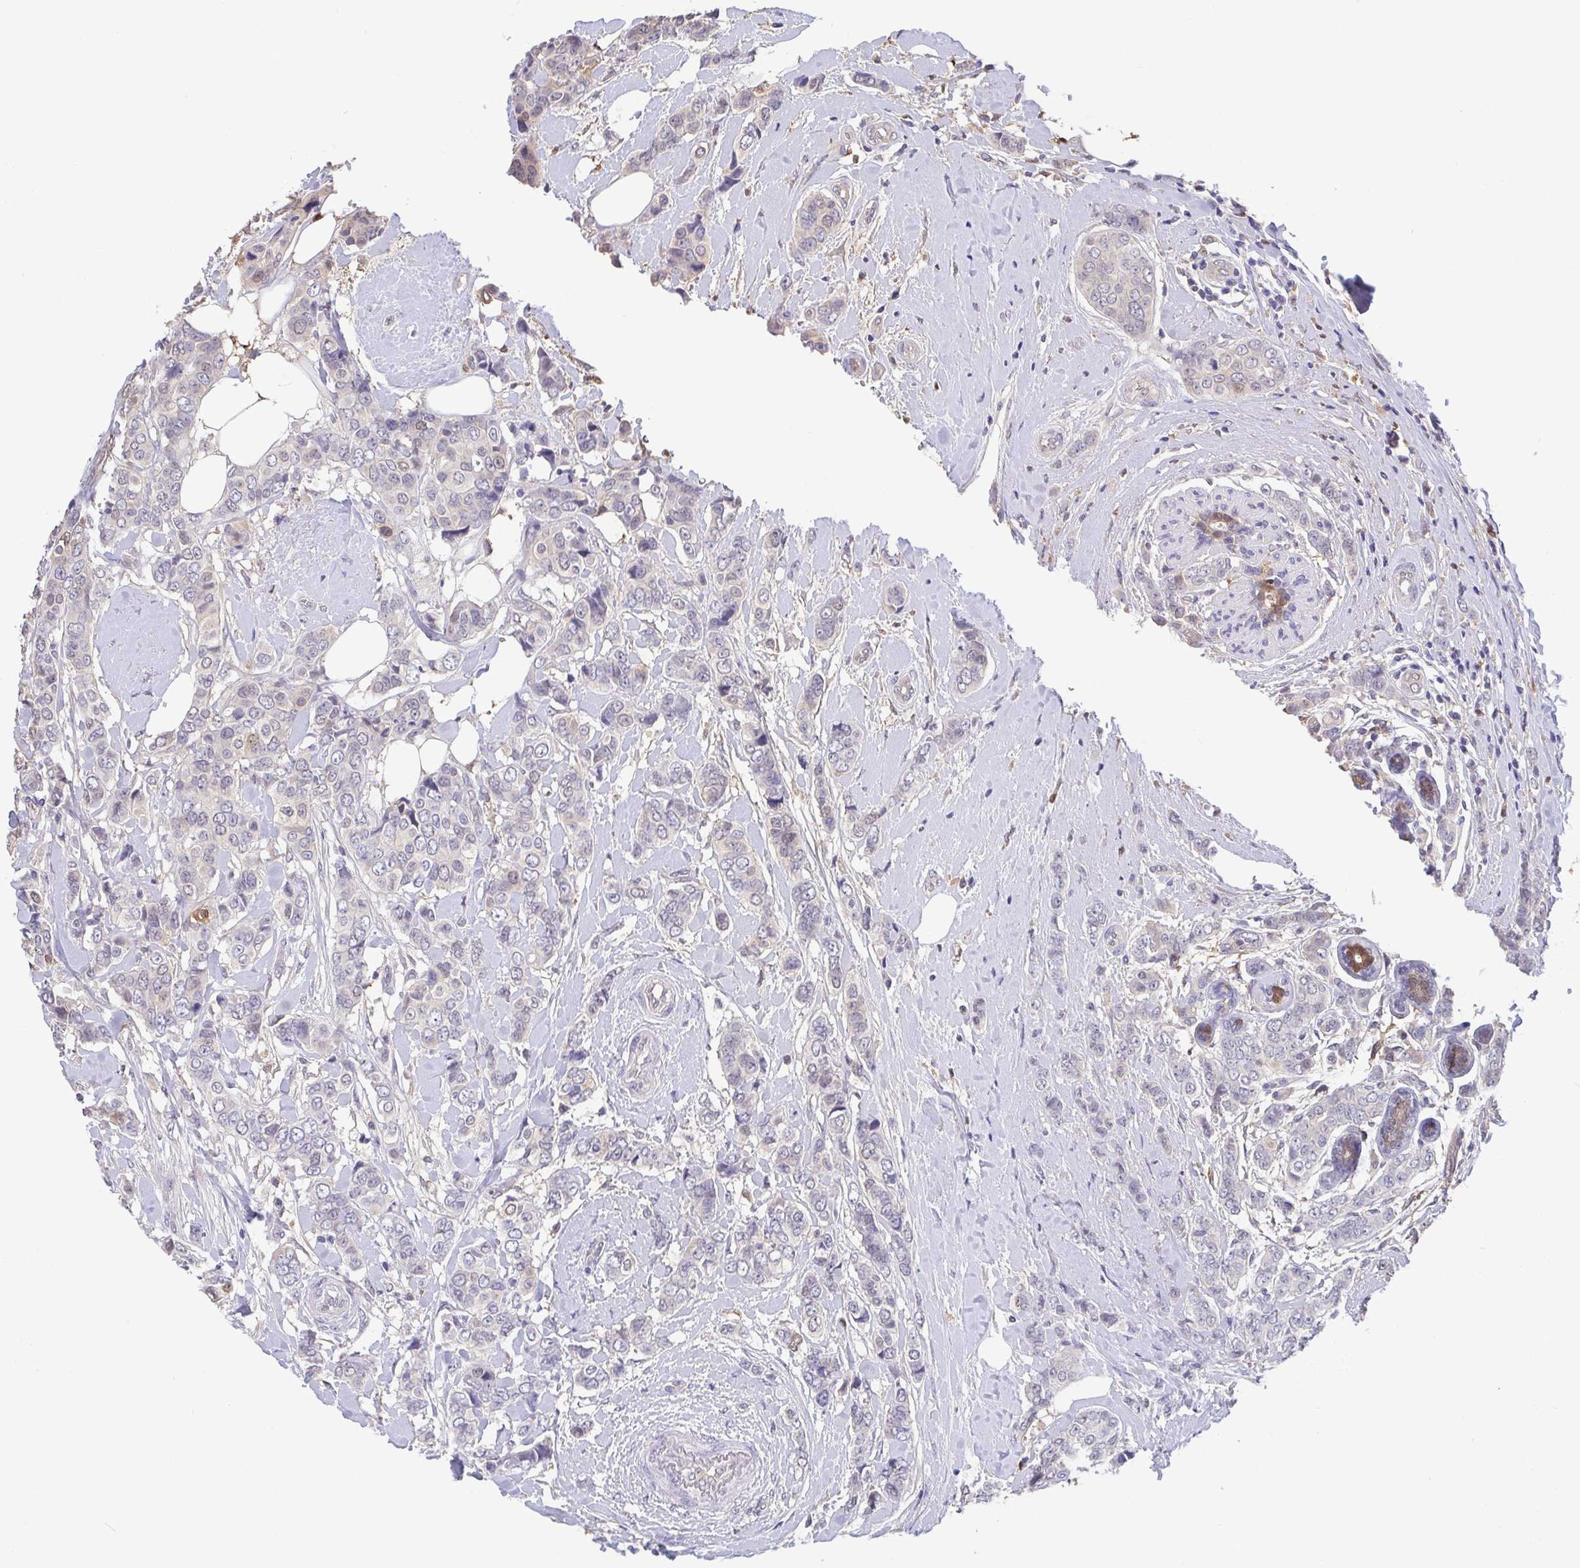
{"staining": {"intensity": "negative", "quantity": "none", "location": "none"}, "tissue": "breast cancer", "cell_type": "Tumor cells", "image_type": "cancer", "snomed": [{"axis": "morphology", "description": "Lobular carcinoma"}, {"axis": "topography", "description": "Breast"}], "caption": "A photomicrograph of human breast lobular carcinoma is negative for staining in tumor cells.", "gene": "IDH1", "patient": {"sex": "female", "age": 51}}